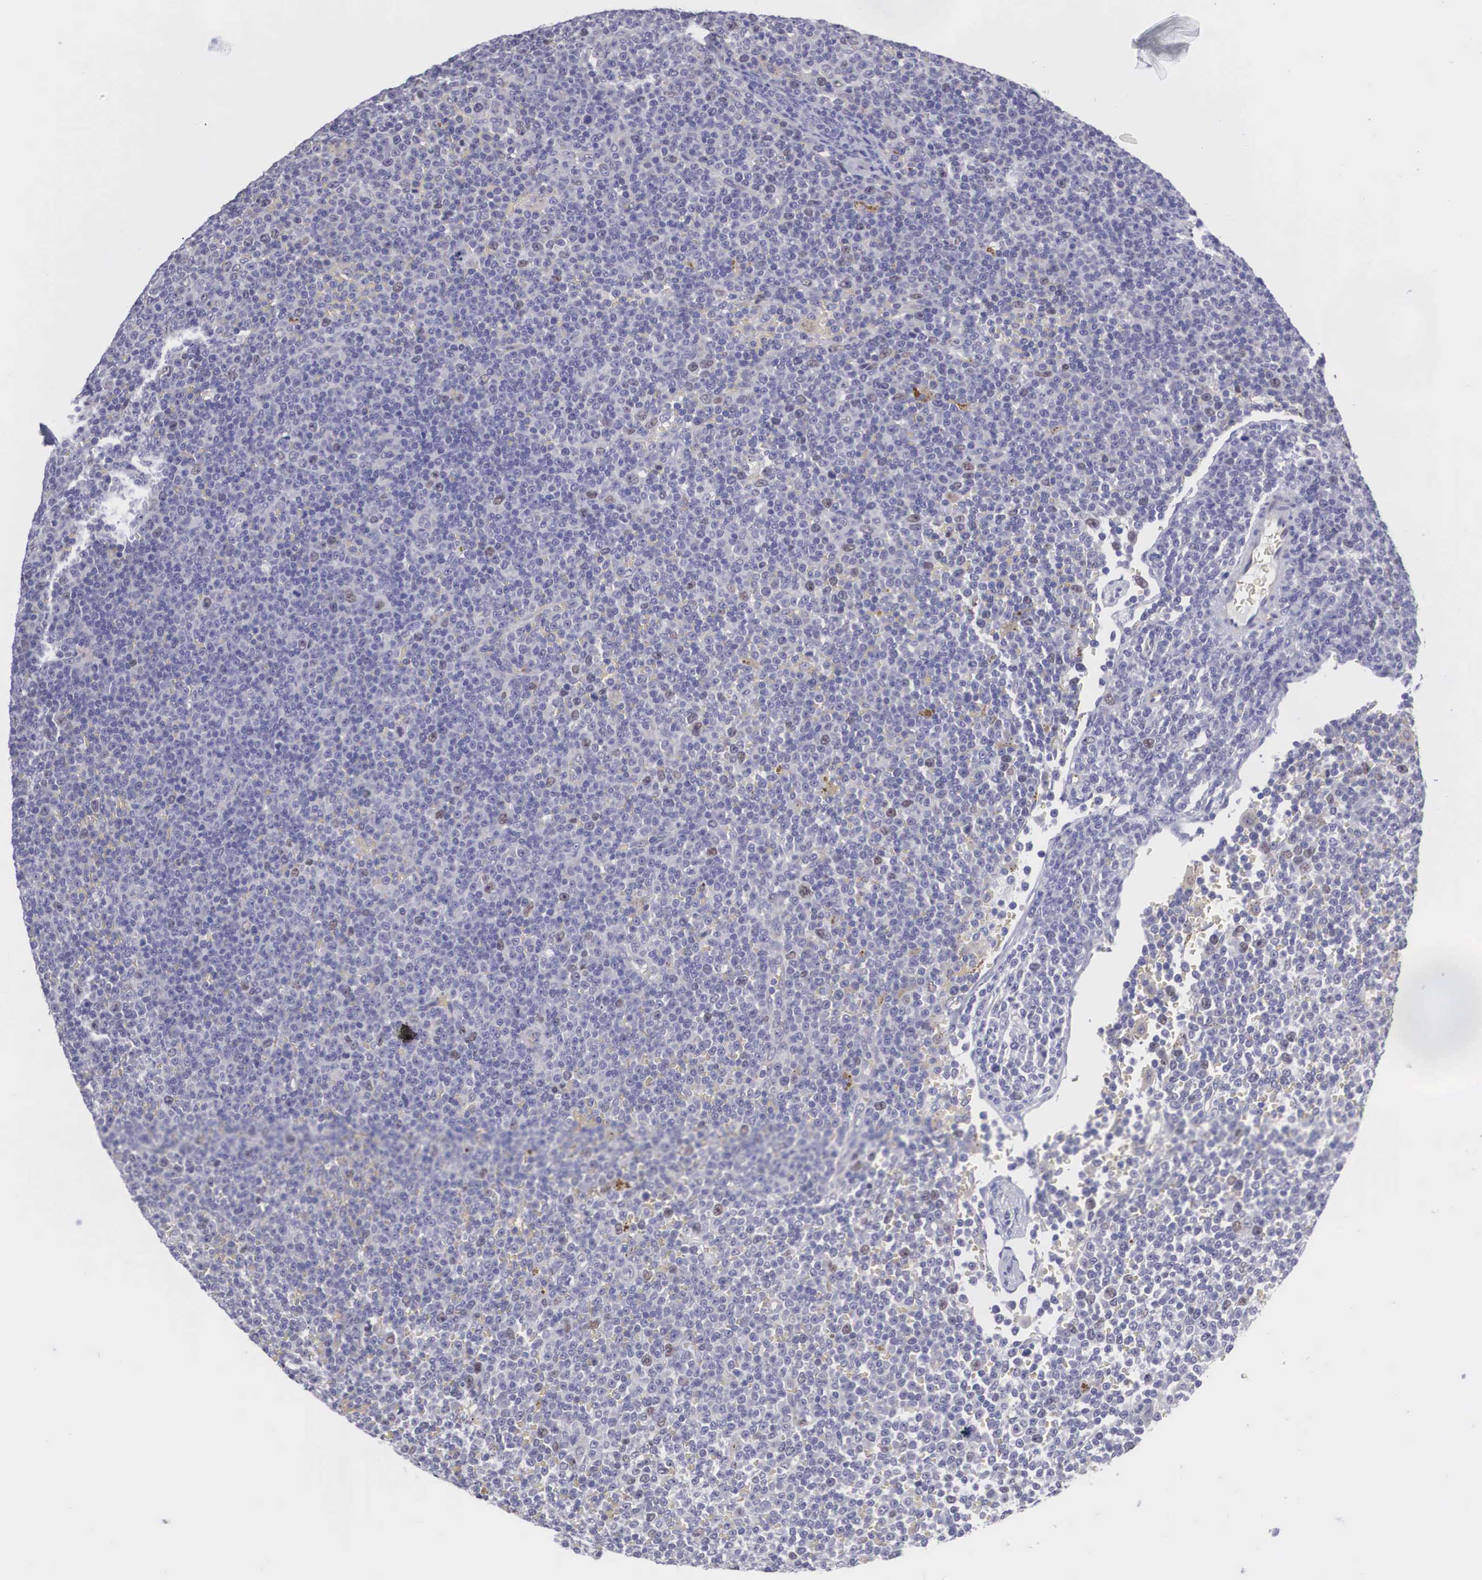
{"staining": {"intensity": "negative", "quantity": "none", "location": "none"}, "tissue": "lymphoma", "cell_type": "Tumor cells", "image_type": "cancer", "snomed": [{"axis": "morphology", "description": "Malignant lymphoma, non-Hodgkin's type, Low grade"}, {"axis": "topography", "description": "Lymph node"}], "caption": "DAB (3,3'-diaminobenzidine) immunohistochemical staining of human low-grade malignant lymphoma, non-Hodgkin's type demonstrates no significant positivity in tumor cells.", "gene": "MAST4", "patient": {"sex": "male", "age": 50}}